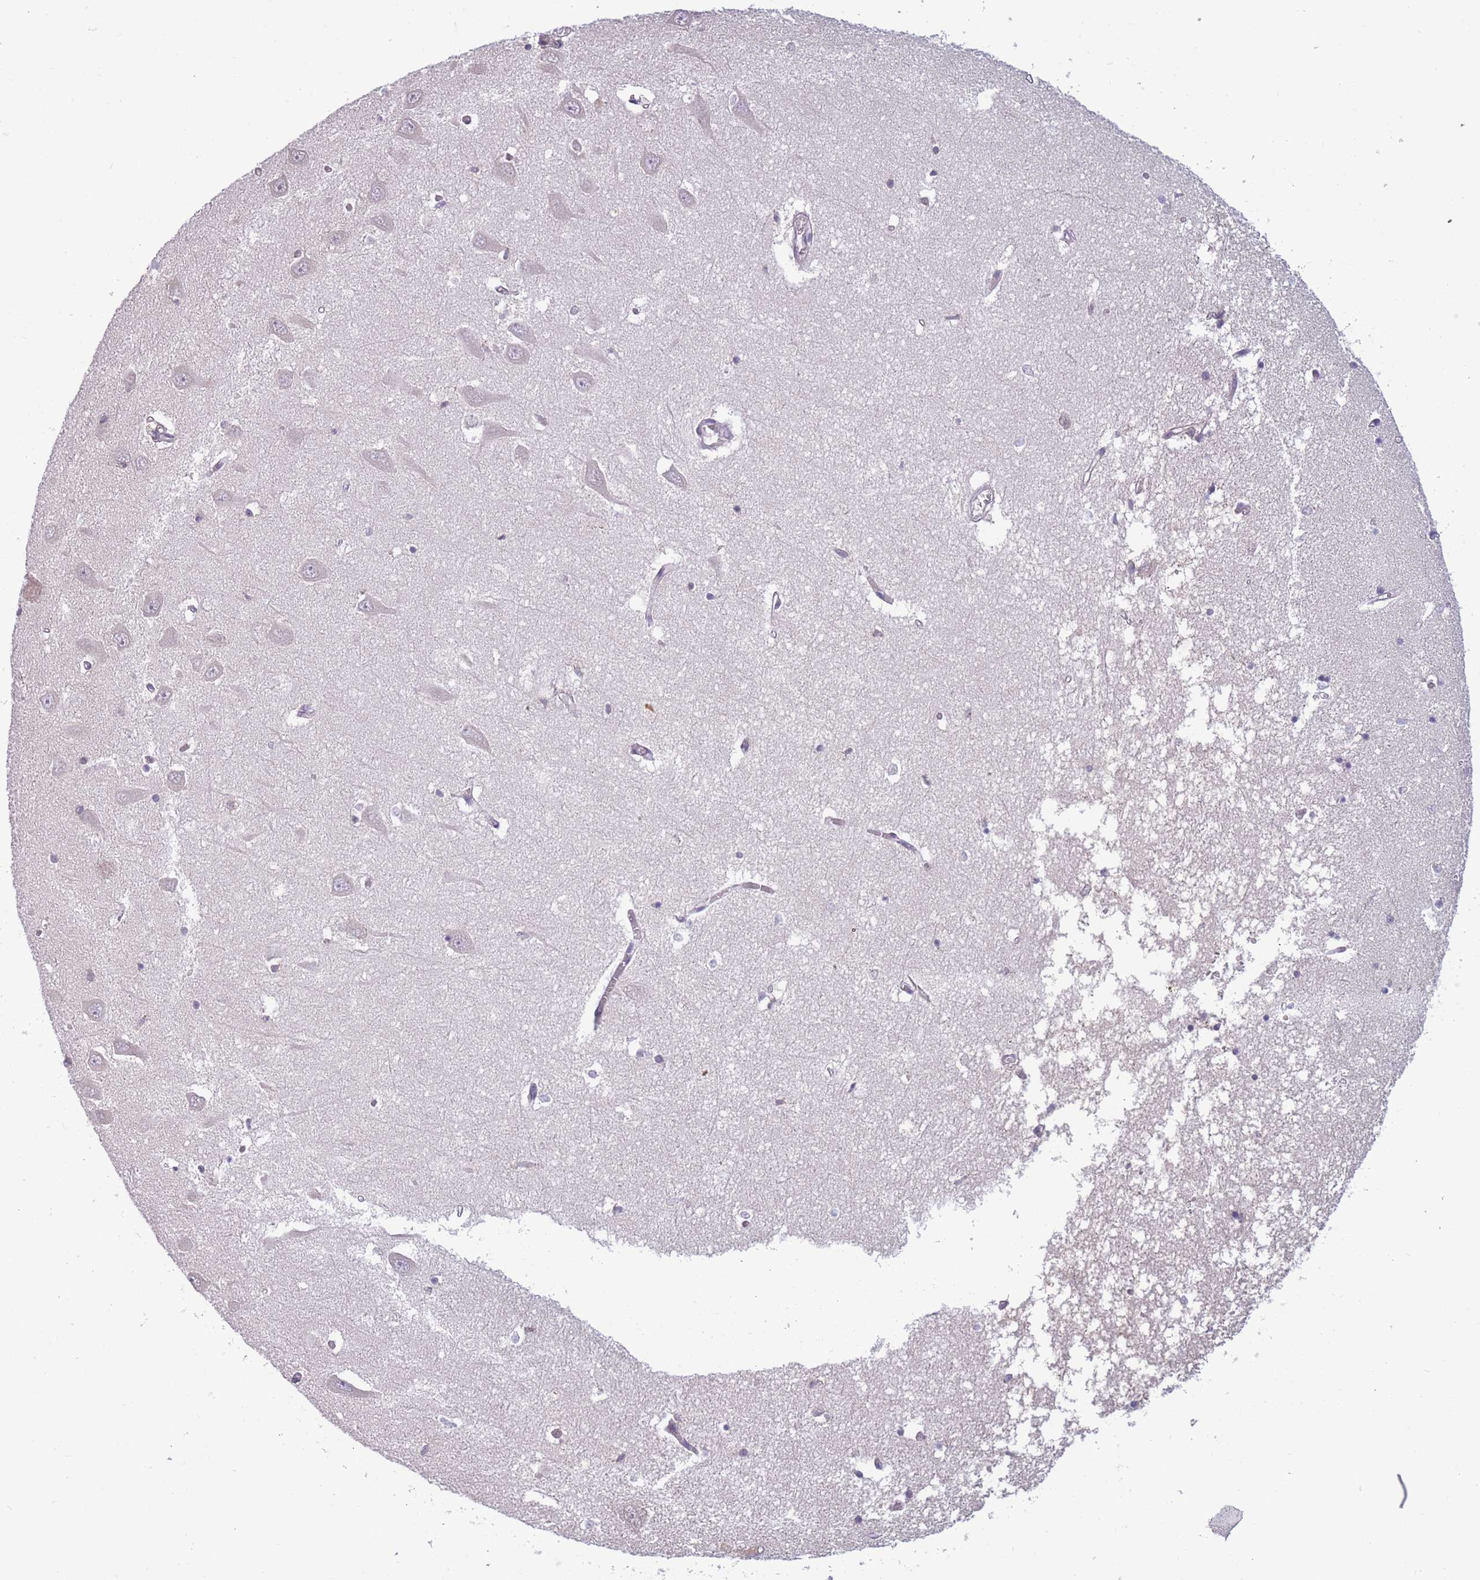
{"staining": {"intensity": "negative", "quantity": "none", "location": "none"}, "tissue": "hippocampus", "cell_type": "Glial cells", "image_type": "normal", "snomed": [{"axis": "morphology", "description": "Normal tissue, NOS"}, {"axis": "topography", "description": "Hippocampus"}], "caption": "DAB immunohistochemical staining of unremarkable human hippocampus displays no significant expression in glial cells.", "gene": "TMEM121", "patient": {"sex": "male", "age": 70}}